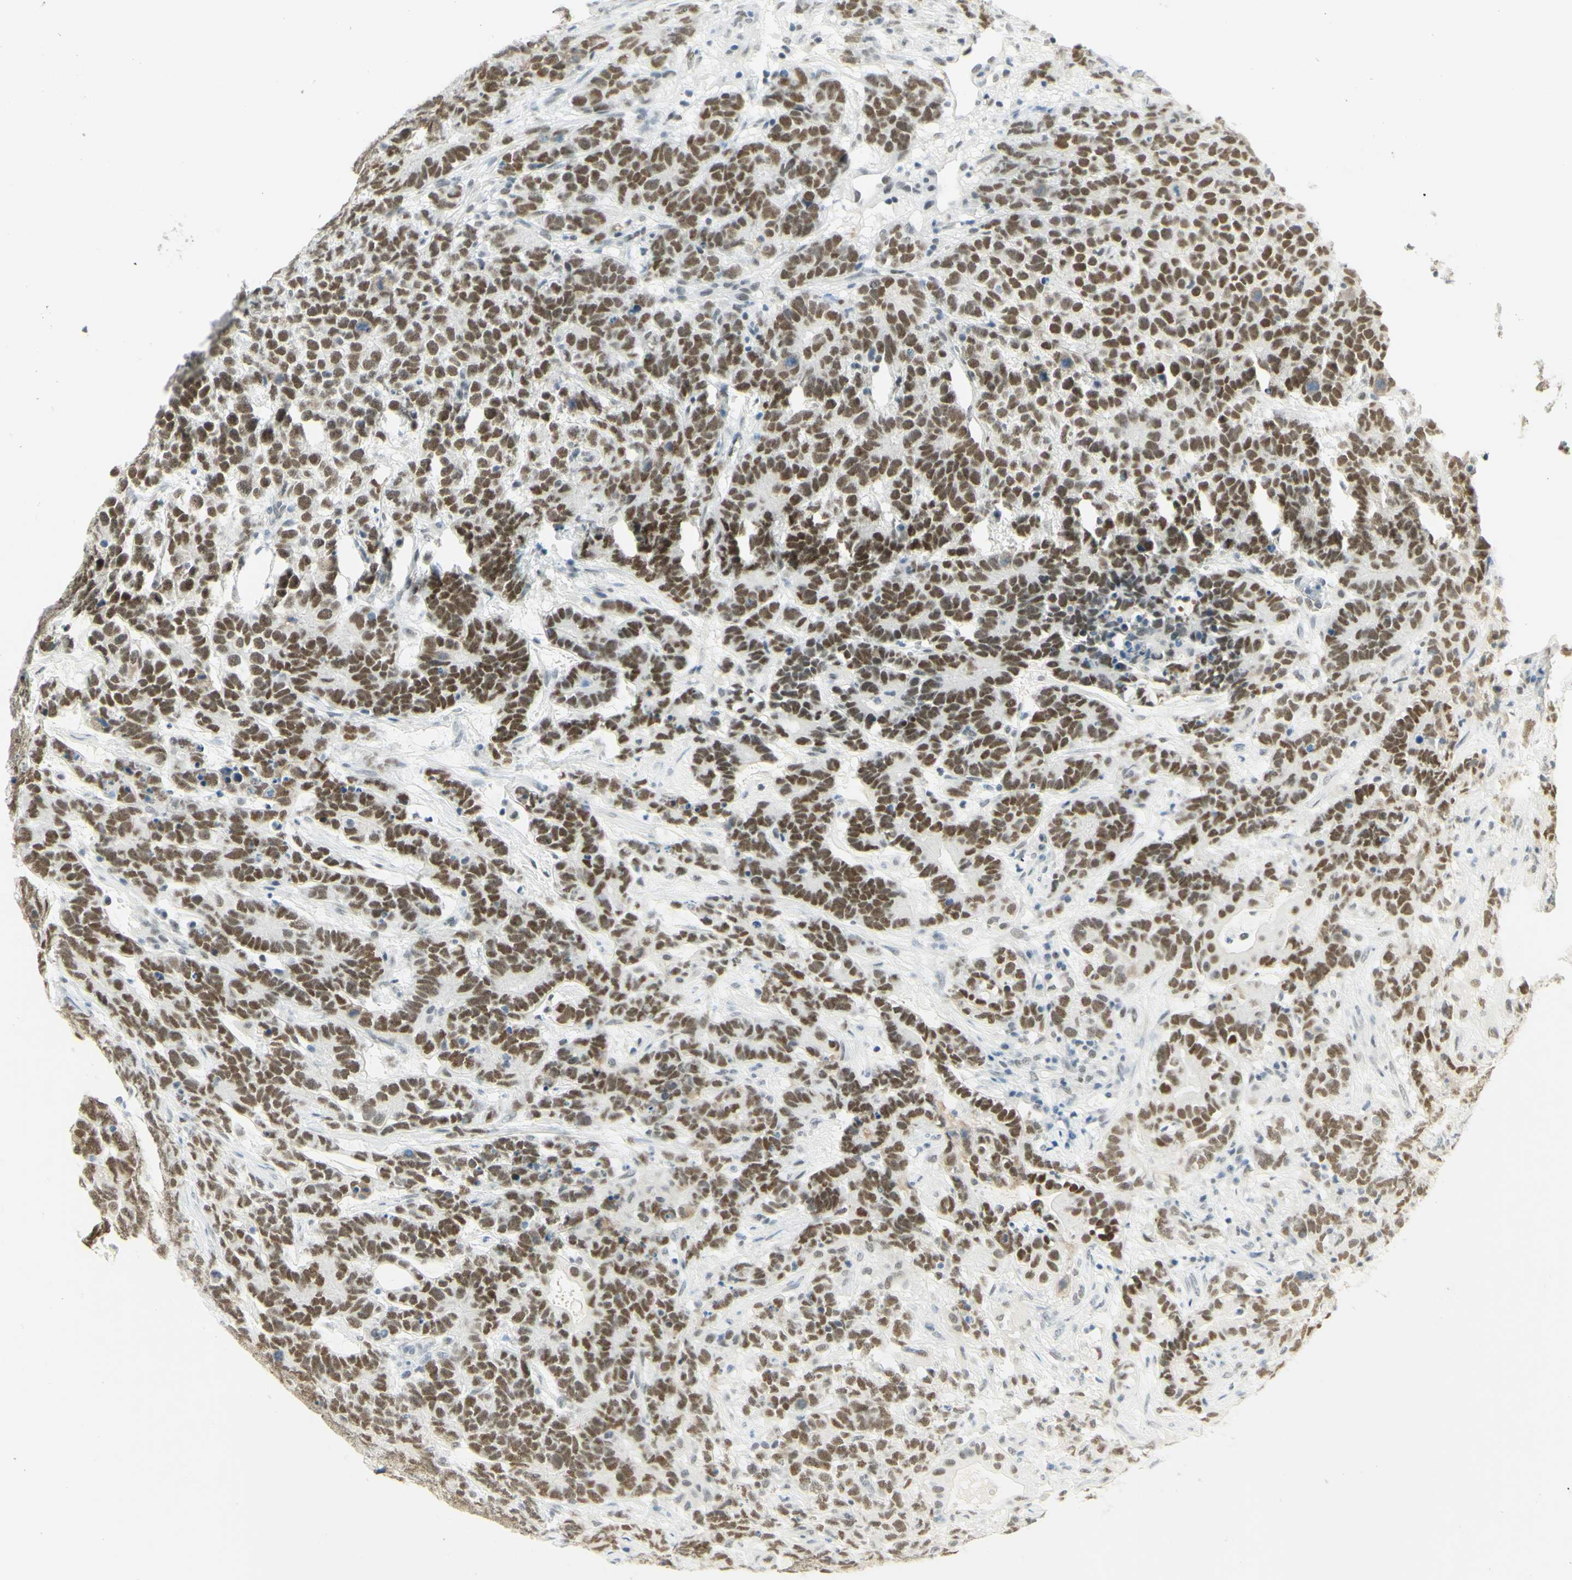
{"staining": {"intensity": "strong", "quantity": "25%-75%", "location": "nuclear"}, "tissue": "testis cancer", "cell_type": "Tumor cells", "image_type": "cancer", "snomed": [{"axis": "morphology", "description": "Carcinoma, Embryonal, NOS"}, {"axis": "topography", "description": "Testis"}], "caption": "A micrograph of testis embryonal carcinoma stained for a protein shows strong nuclear brown staining in tumor cells. (brown staining indicates protein expression, while blue staining denotes nuclei).", "gene": "PMS2", "patient": {"sex": "male", "age": 26}}